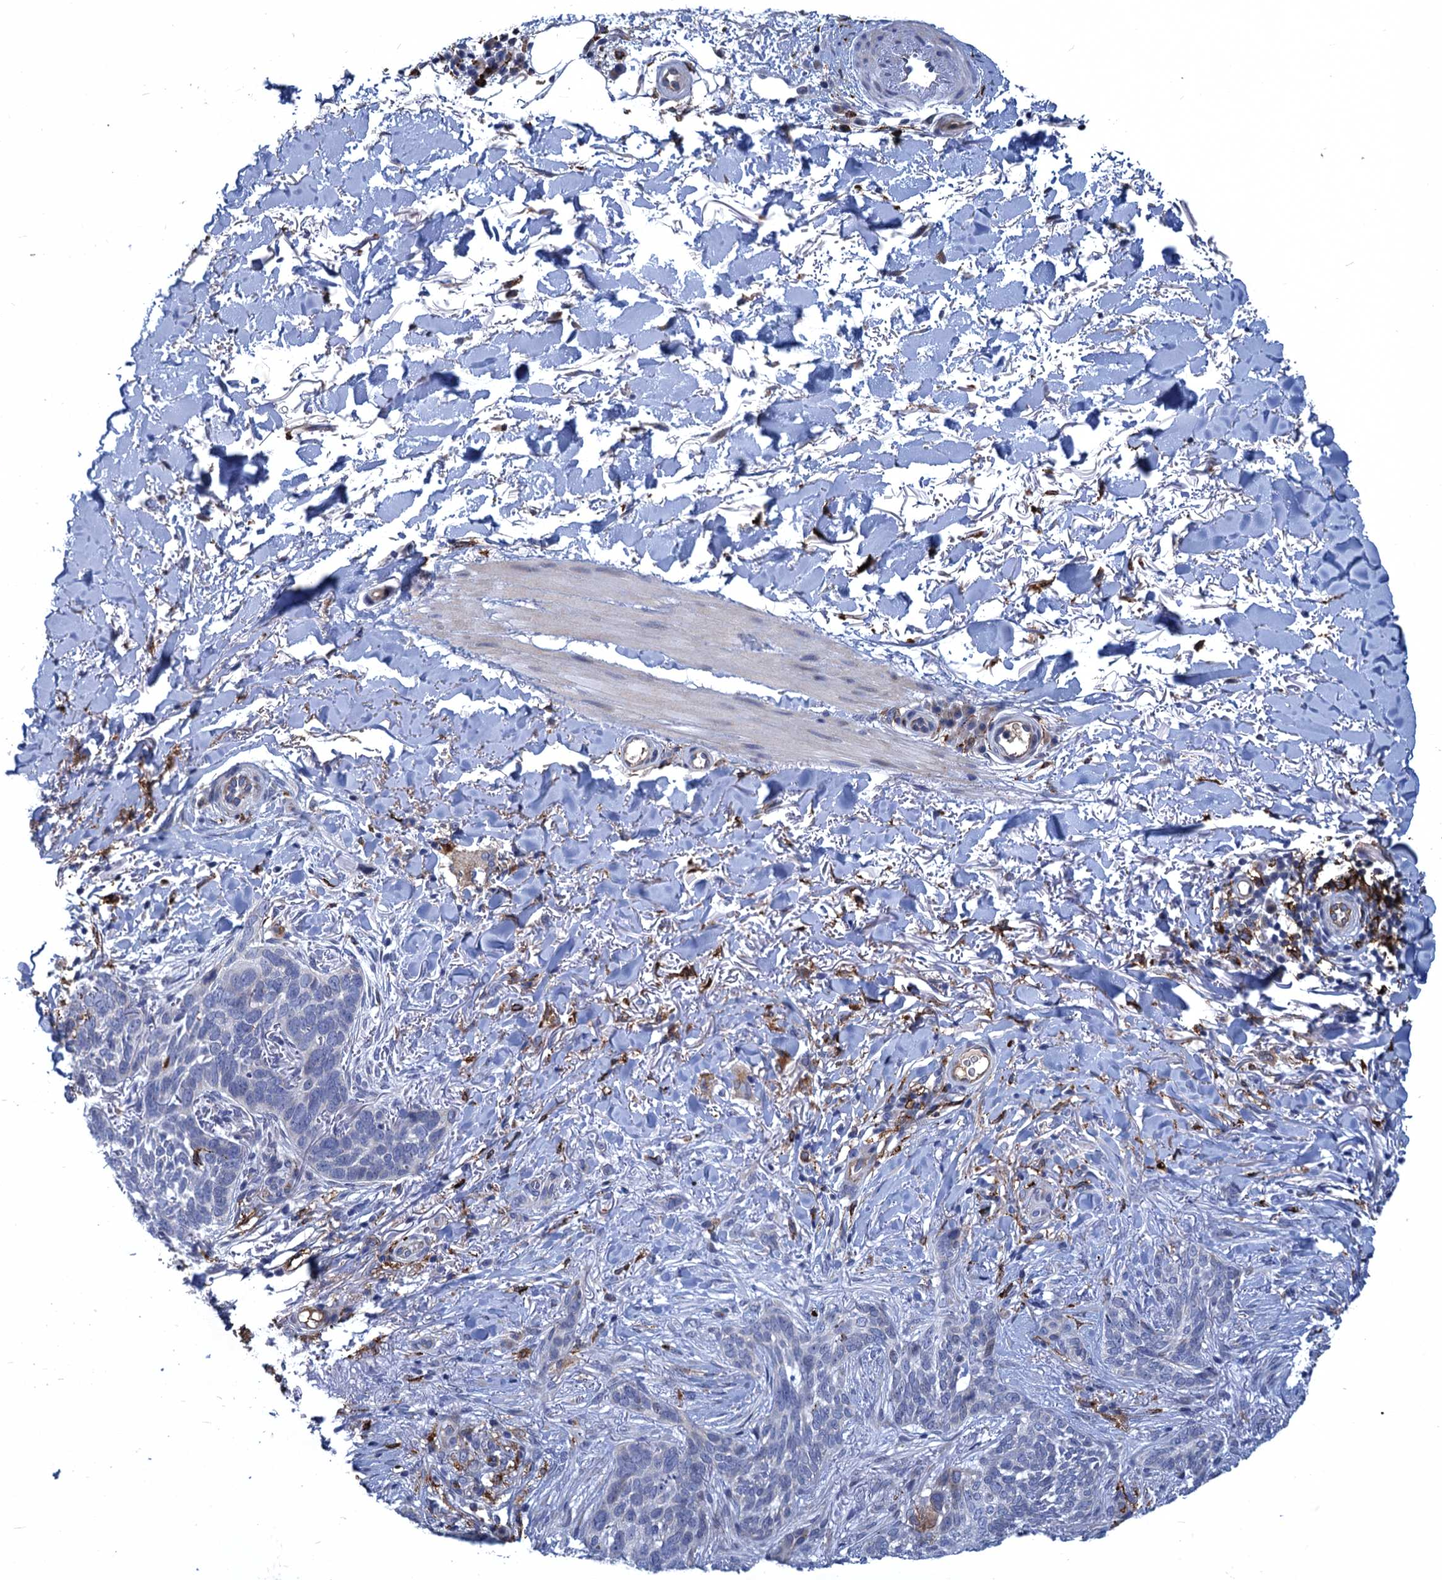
{"staining": {"intensity": "negative", "quantity": "none", "location": "none"}, "tissue": "skin cancer", "cell_type": "Tumor cells", "image_type": "cancer", "snomed": [{"axis": "morphology", "description": "Normal tissue, NOS"}, {"axis": "morphology", "description": "Basal cell carcinoma"}, {"axis": "topography", "description": "Skin"}], "caption": "A histopathology image of human basal cell carcinoma (skin) is negative for staining in tumor cells.", "gene": "DNHD1", "patient": {"sex": "female", "age": 67}}